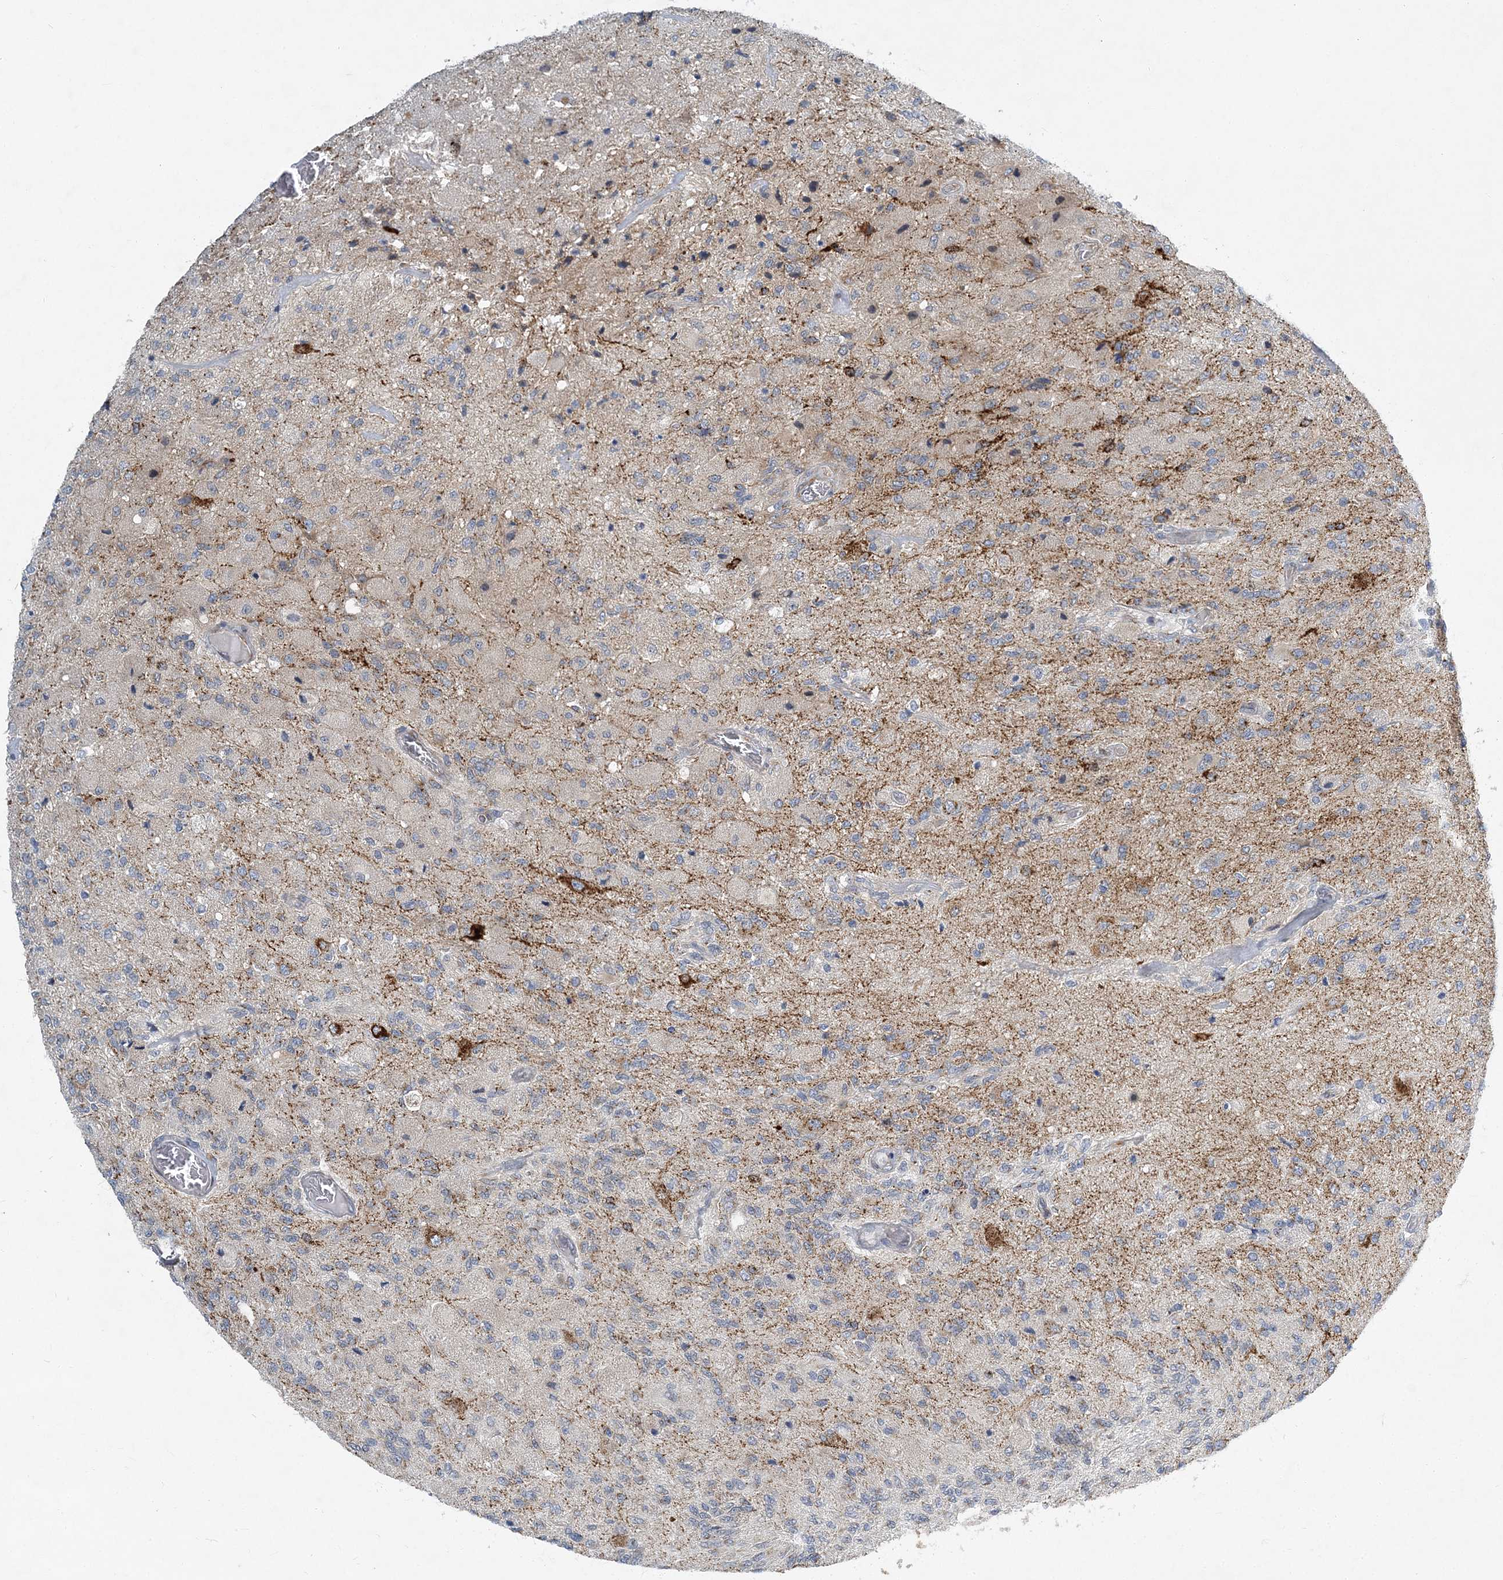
{"staining": {"intensity": "negative", "quantity": "none", "location": "none"}, "tissue": "glioma", "cell_type": "Tumor cells", "image_type": "cancer", "snomed": [{"axis": "morphology", "description": "Normal tissue, NOS"}, {"axis": "morphology", "description": "Glioma, malignant, High grade"}, {"axis": "topography", "description": "Cerebral cortex"}], "caption": "Human glioma stained for a protein using IHC displays no staining in tumor cells.", "gene": "NBAS", "patient": {"sex": "male", "age": 77}}